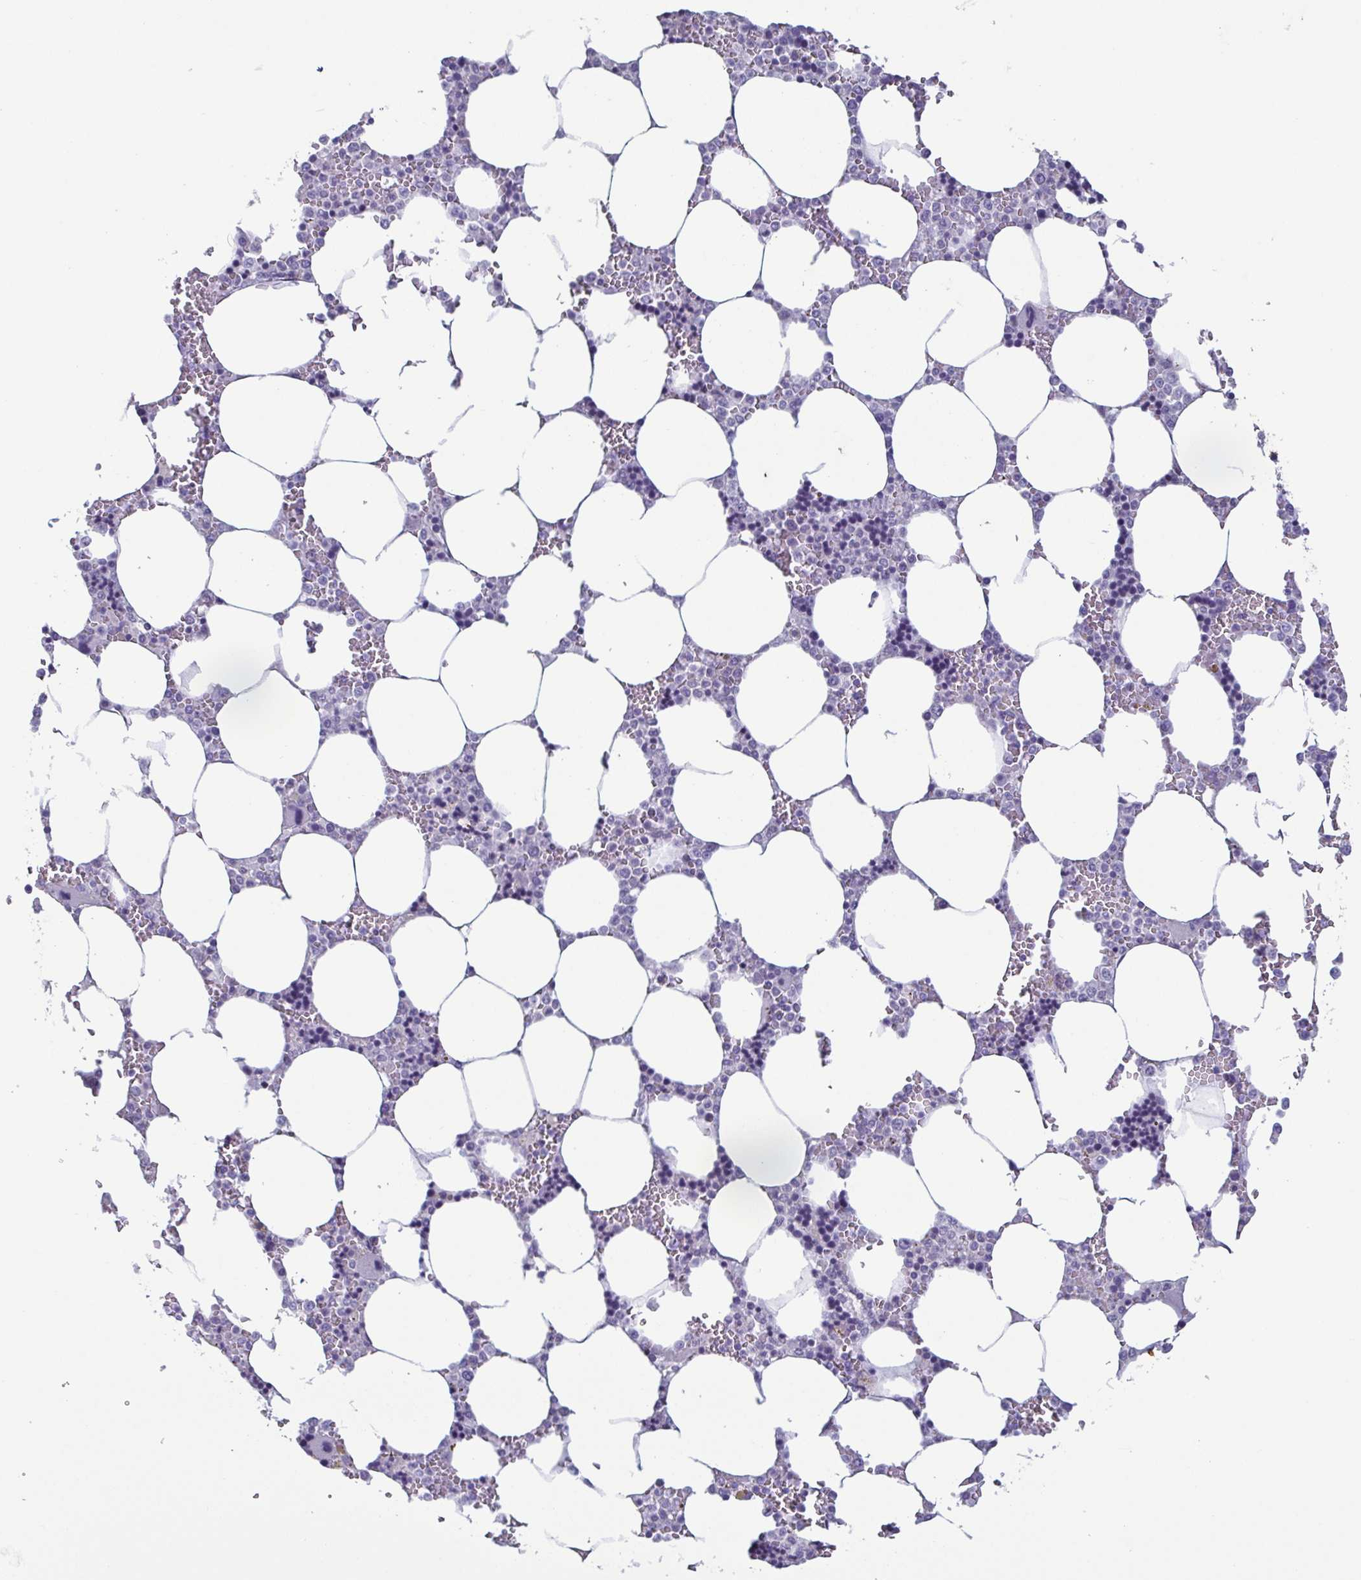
{"staining": {"intensity": "negative", "quantity": "none", "location": "none"}, "tissue": "bone marrow", "cell_type": "Hematopoietic cells", "image_type": "normal", "snomed": [{"axis": "morphology", "description": "Normal tissue, NOS"}, {"axis": "topography", "description": "Bone marrow"}], "caption": "The histopathology image shows no staining of hematopoietic cells in normal bone marrow.", "gene": "KRT10", "patient": {"sex": "male", "age": 64}}